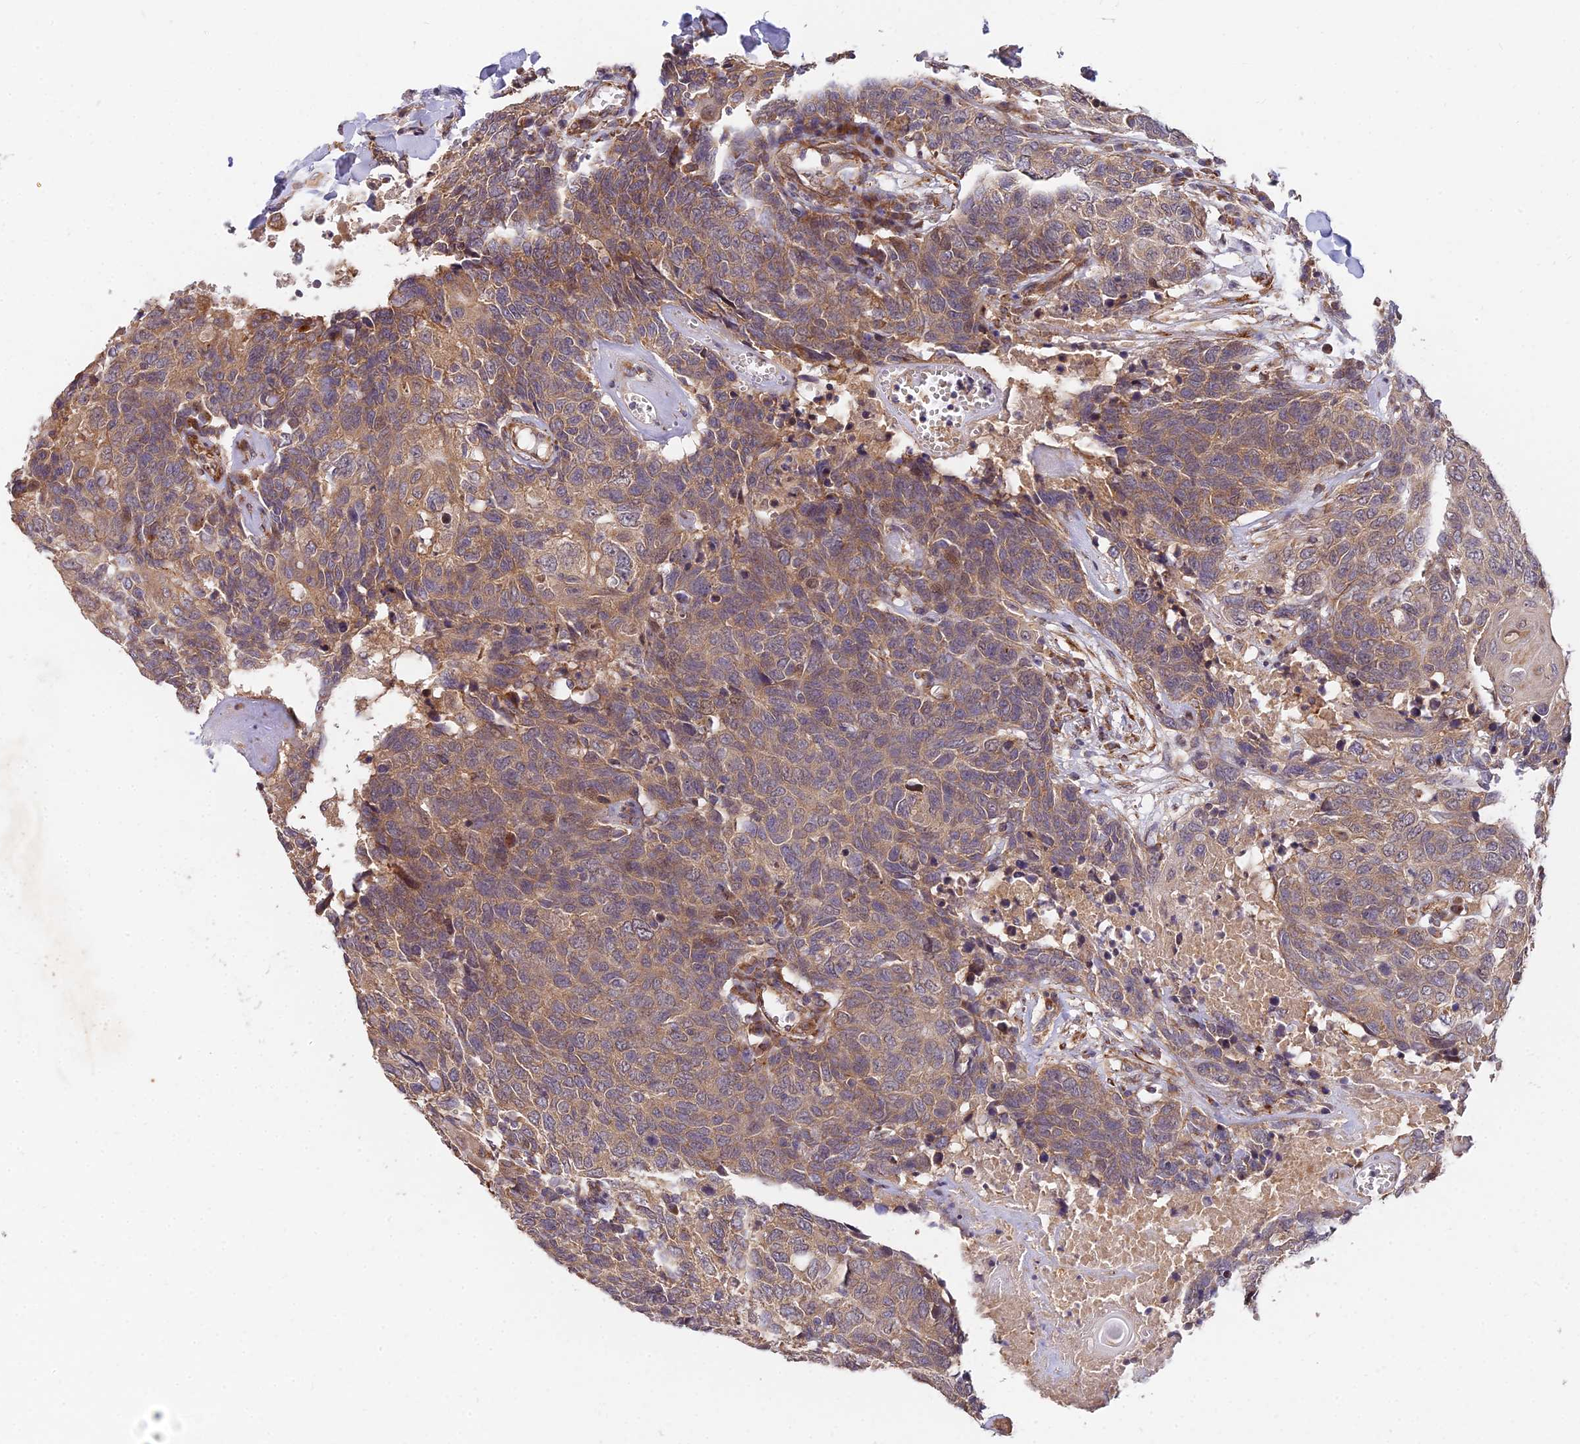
{"staining": {"intensity": "moderate", "quantity": ">75%", "location": "cytoplasmic/membranous"}, "tissue": "head and neck cancer", "cell_type": "Tumor cells", "image_type": "cancer", "snomed": [{"axis": "morphology", "description": "Squamous cell carcinoma, NOS"}, {"axis": "topography", "description": "Head-Neck"}], "caption": "Brown immunohistochemical staining in head and neck cancer demonstrates moderate cytoplasmic/membranous expression in about >75% of tumor cells. (IHC, brightfield microscopy, high magnification).", "gene": "ARL8B", "patient": {"sex": "male", "age": 66}}